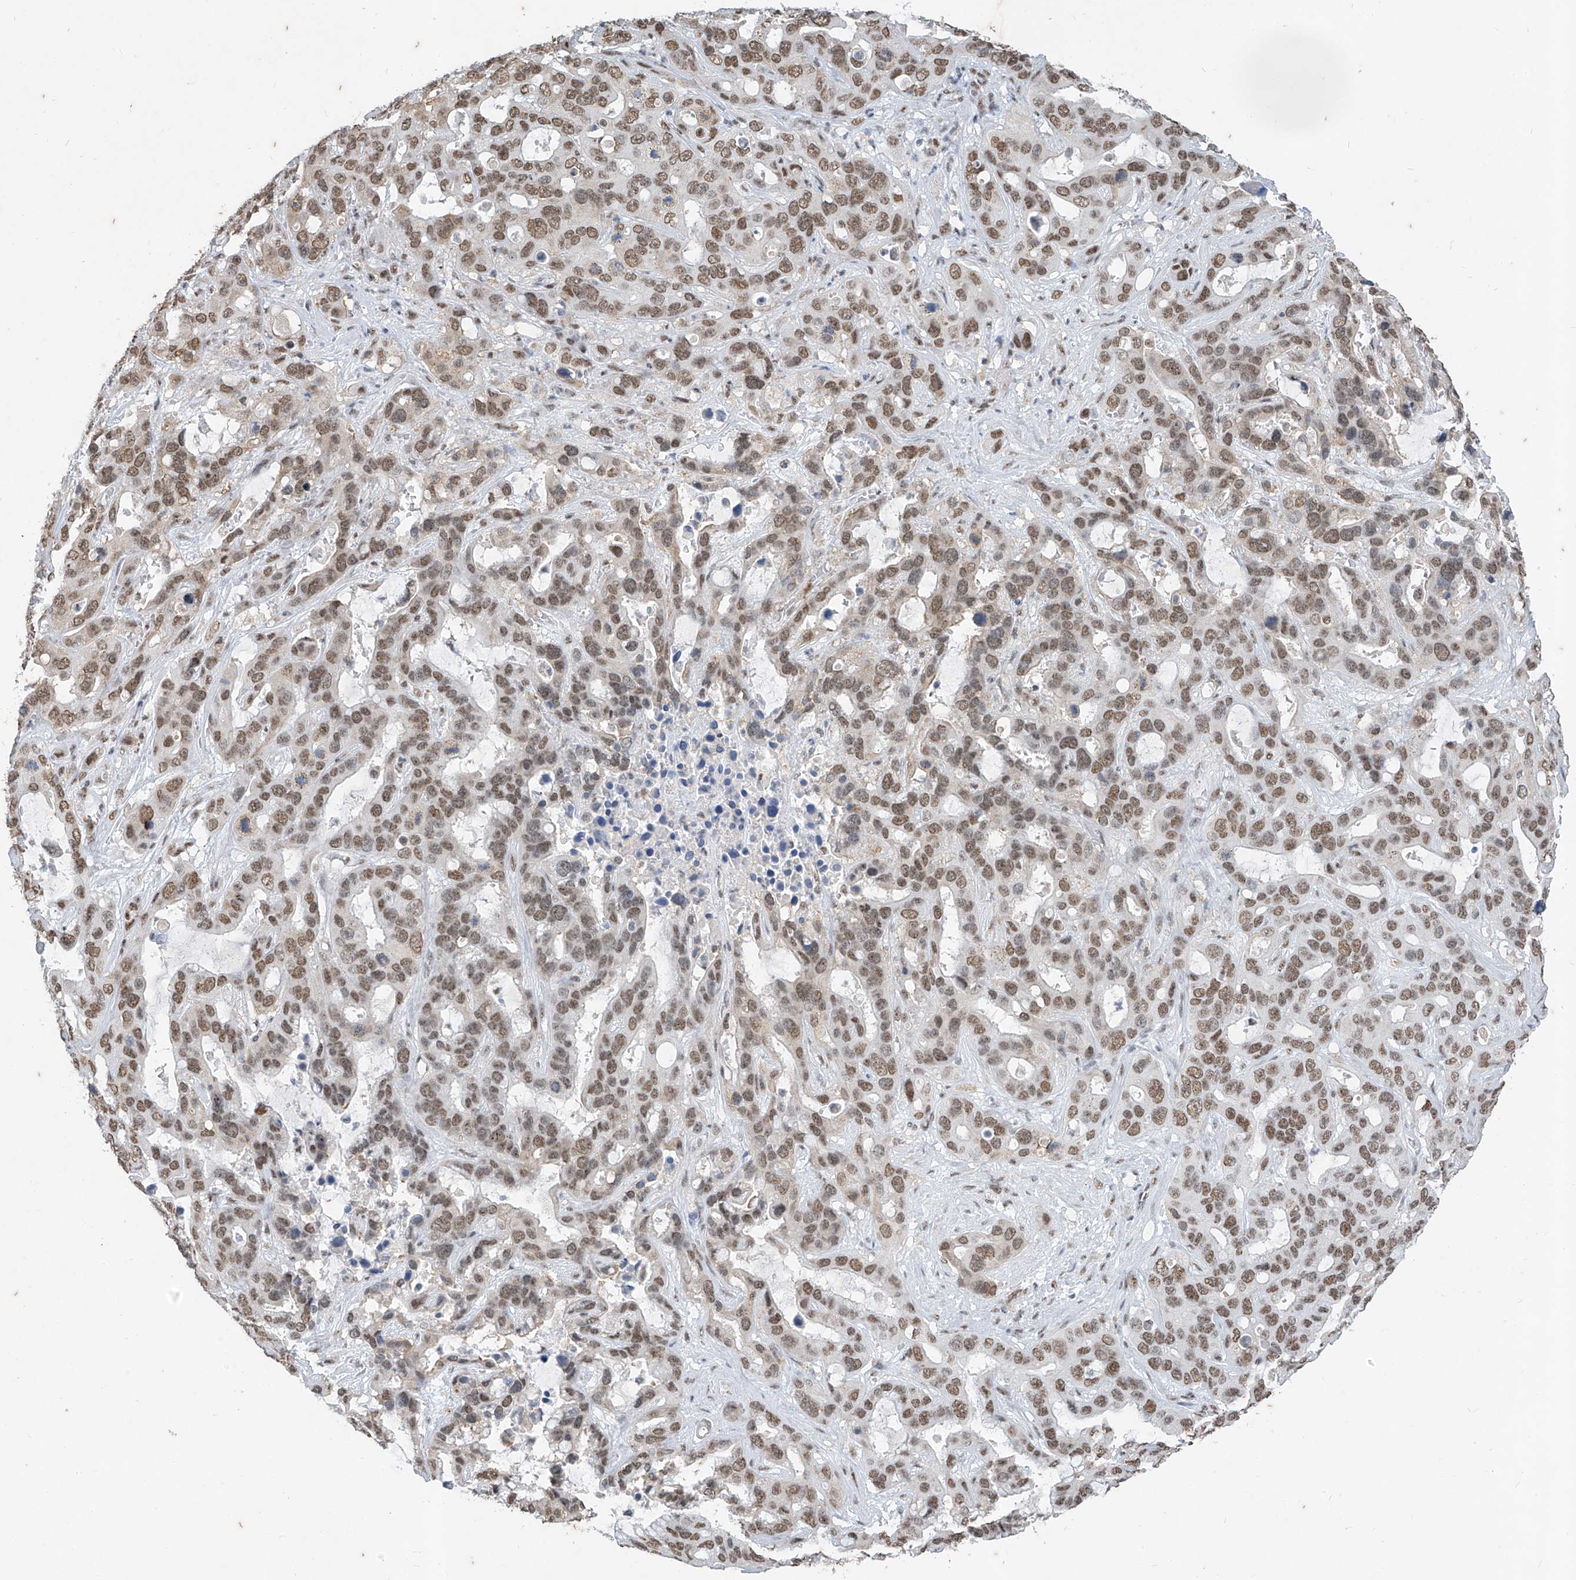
{"staining": {"intensity": "moderate", "quantity": ">75%", "location": "nuclear"}, "tissue": "liver cancer", "cell_type": "Tumor cells", "image_type": "cancer", "snomed": [{"axis": "morphology", "description": "Cholangiocarcinoma"}, {"axis": "topography", "description": "Liver"}], "caption": "High-magnification brightfield microscopy of cholangiocarcinoma (liver) stained with DAB (3,3'-diaminobenzidine) (brown) and counterstained with hematoxylin (blue). tumor cells exhibit moderate nuclear positivity is appreciated in about>75% of cells.", "gene": "TFEC", "patient": {"sex": "female", "age": 65}}